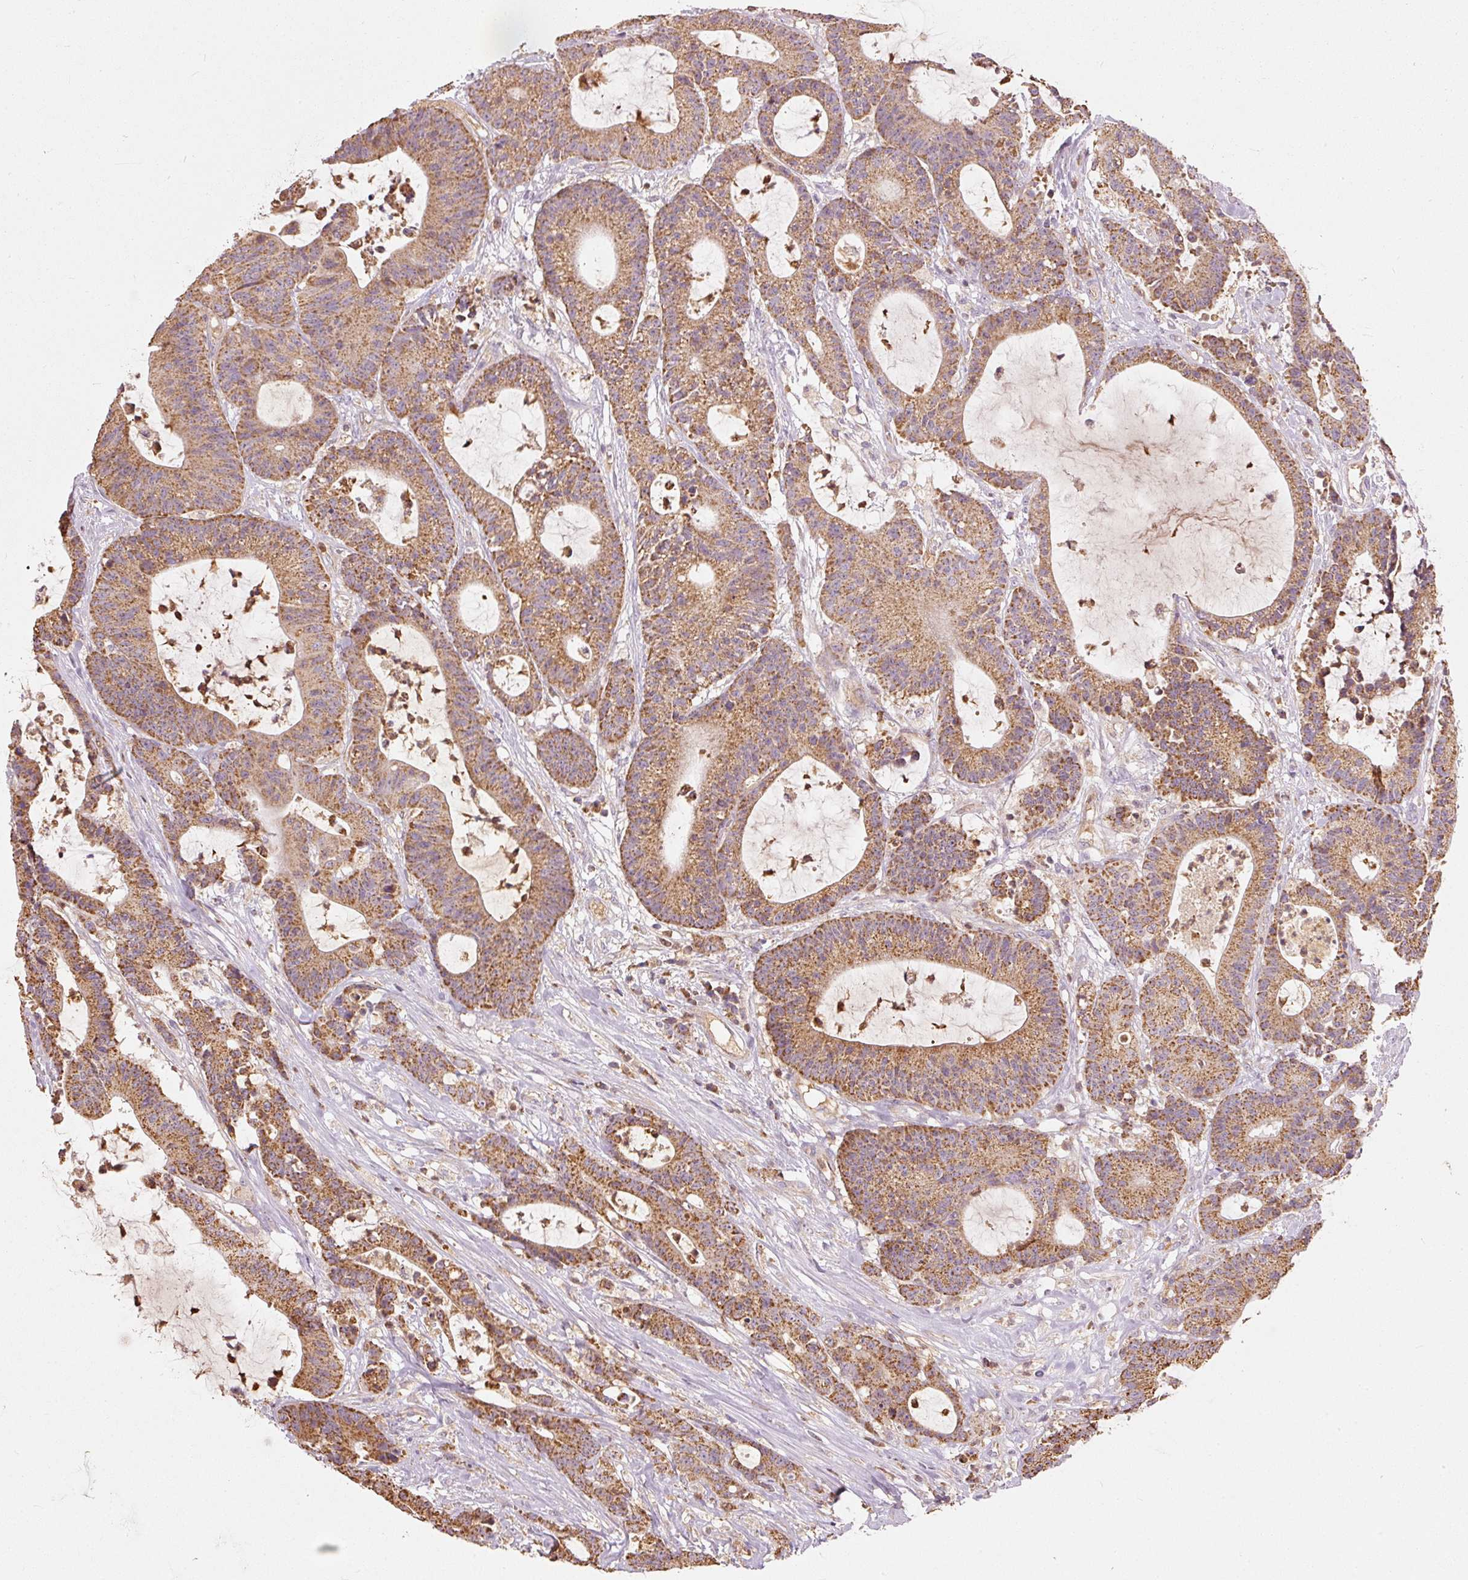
{"staining": {"intensity": "moderate", "quantity": ">75%", "location": "cytoplasmic/membranous"}, "tissue": "colorectal cancer", "cell_type": "Tumor cells", "image_type": "cancer", "snomed": [{"axis": "morphology", "description": "Adenocarcinoma, NOS"}, {"axis": "topography", "description": "Colon"}], "caption": "Colorectal cancer (adenocarcinoma) stained with a protein marker demonstrates moderate staining in tumor cells.", "gene": "PSENEN", "patient": {"sex": "female", "age": 84}}